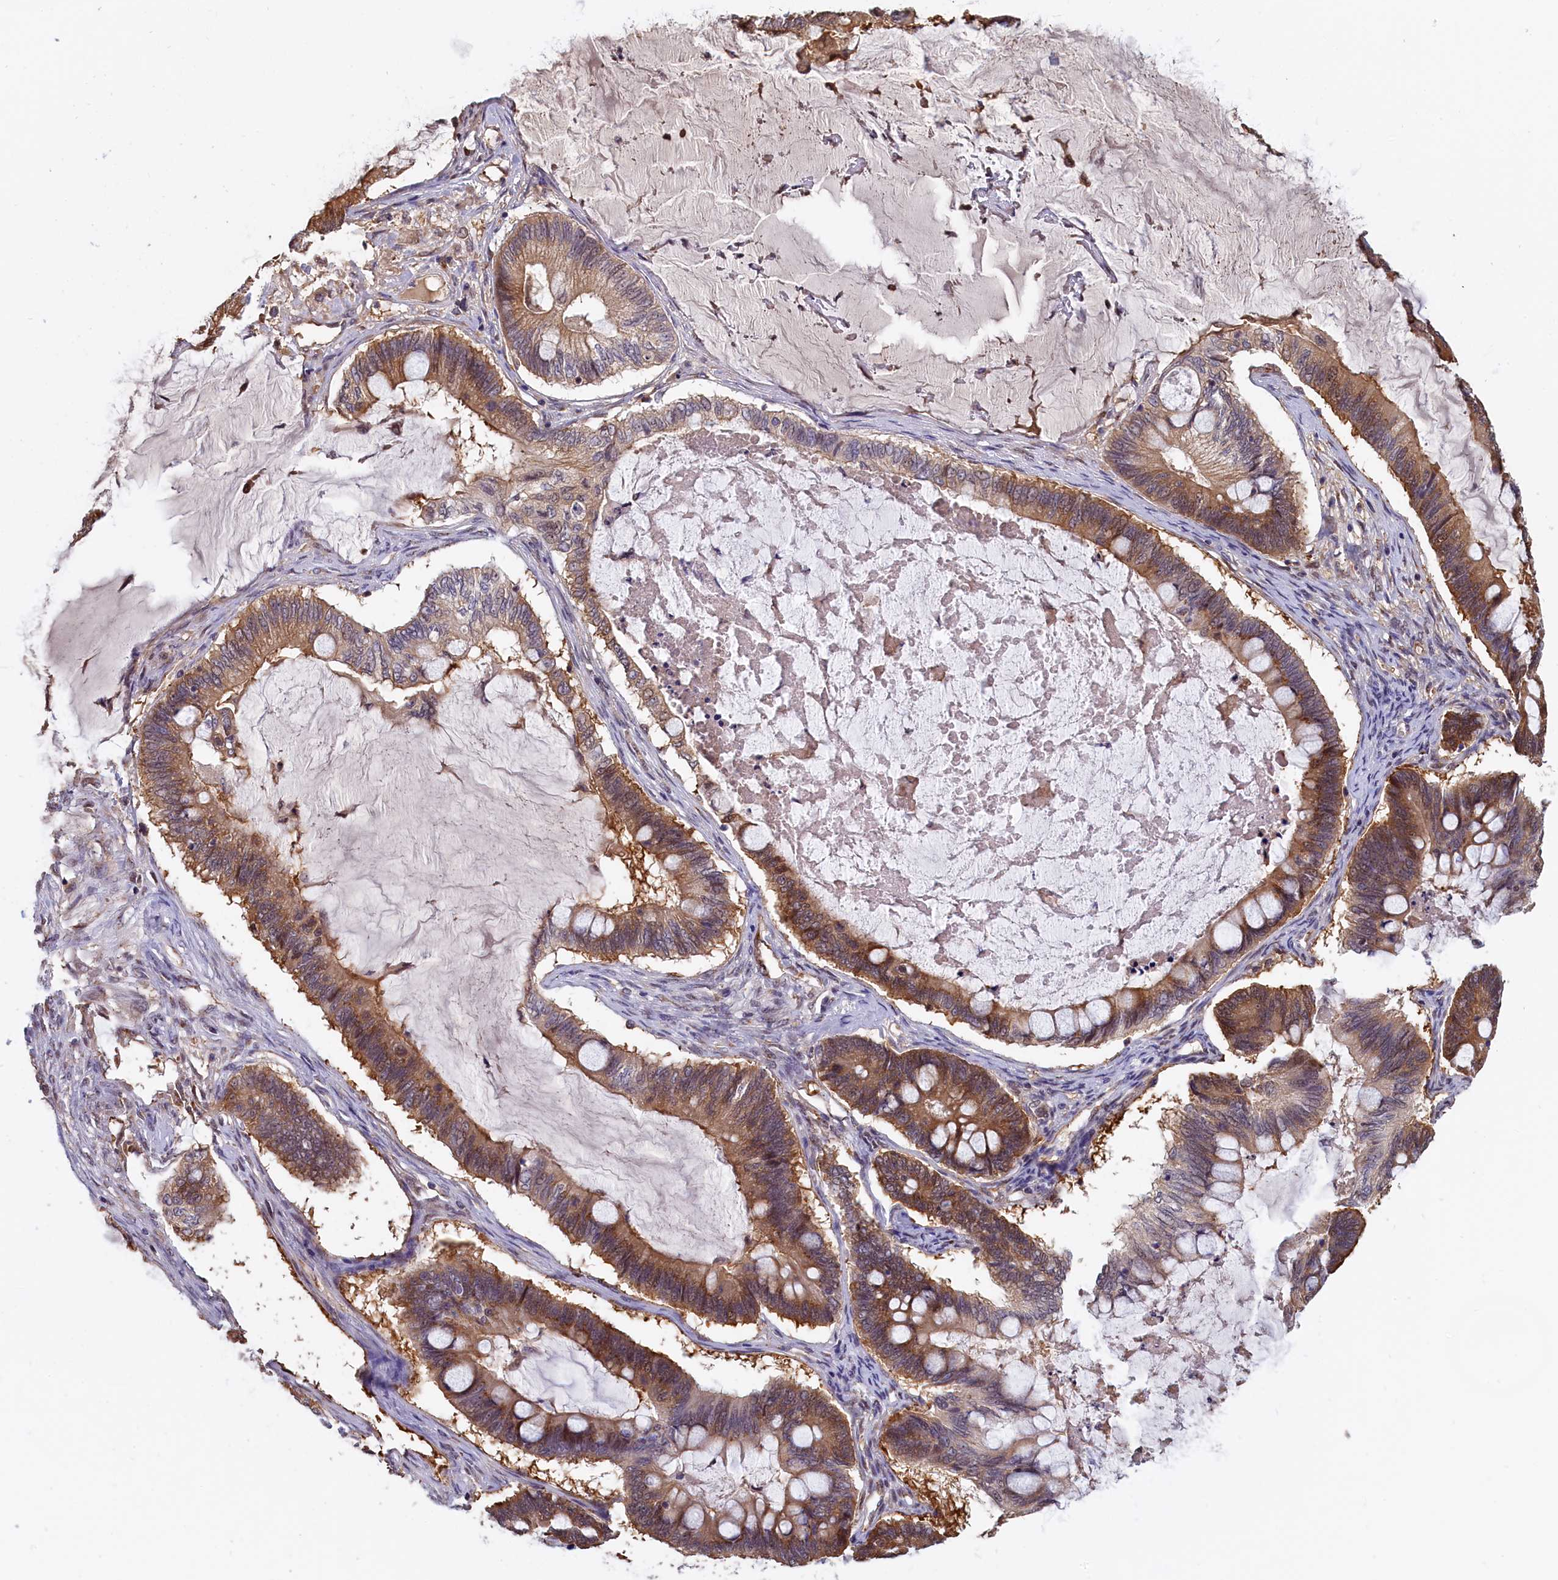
{"staining": {"intensity": "moderate", "quantity": ">75%", "location": "cytoplasmic/membranous"}, "tissue": "ovarian cancer", "cell_type": "Tumor cells", "image_type": "cancer", "snomed": [{"axis": "morphology", "description": "Cystadenocarcinoma, mucinous, NOS"}, {"axis": "topography", "description": "Ovary"}], "caption": "Approximately >75% of tumor cells in human mucinous cystadenocarcinoma (ovarian) exhibit moderate cytoplasmic/membranous protein positivity as visualized by brown immunohistochemical staining.", "gene": "ABCC8", "patient": {"sex": "female", "age": 61}}